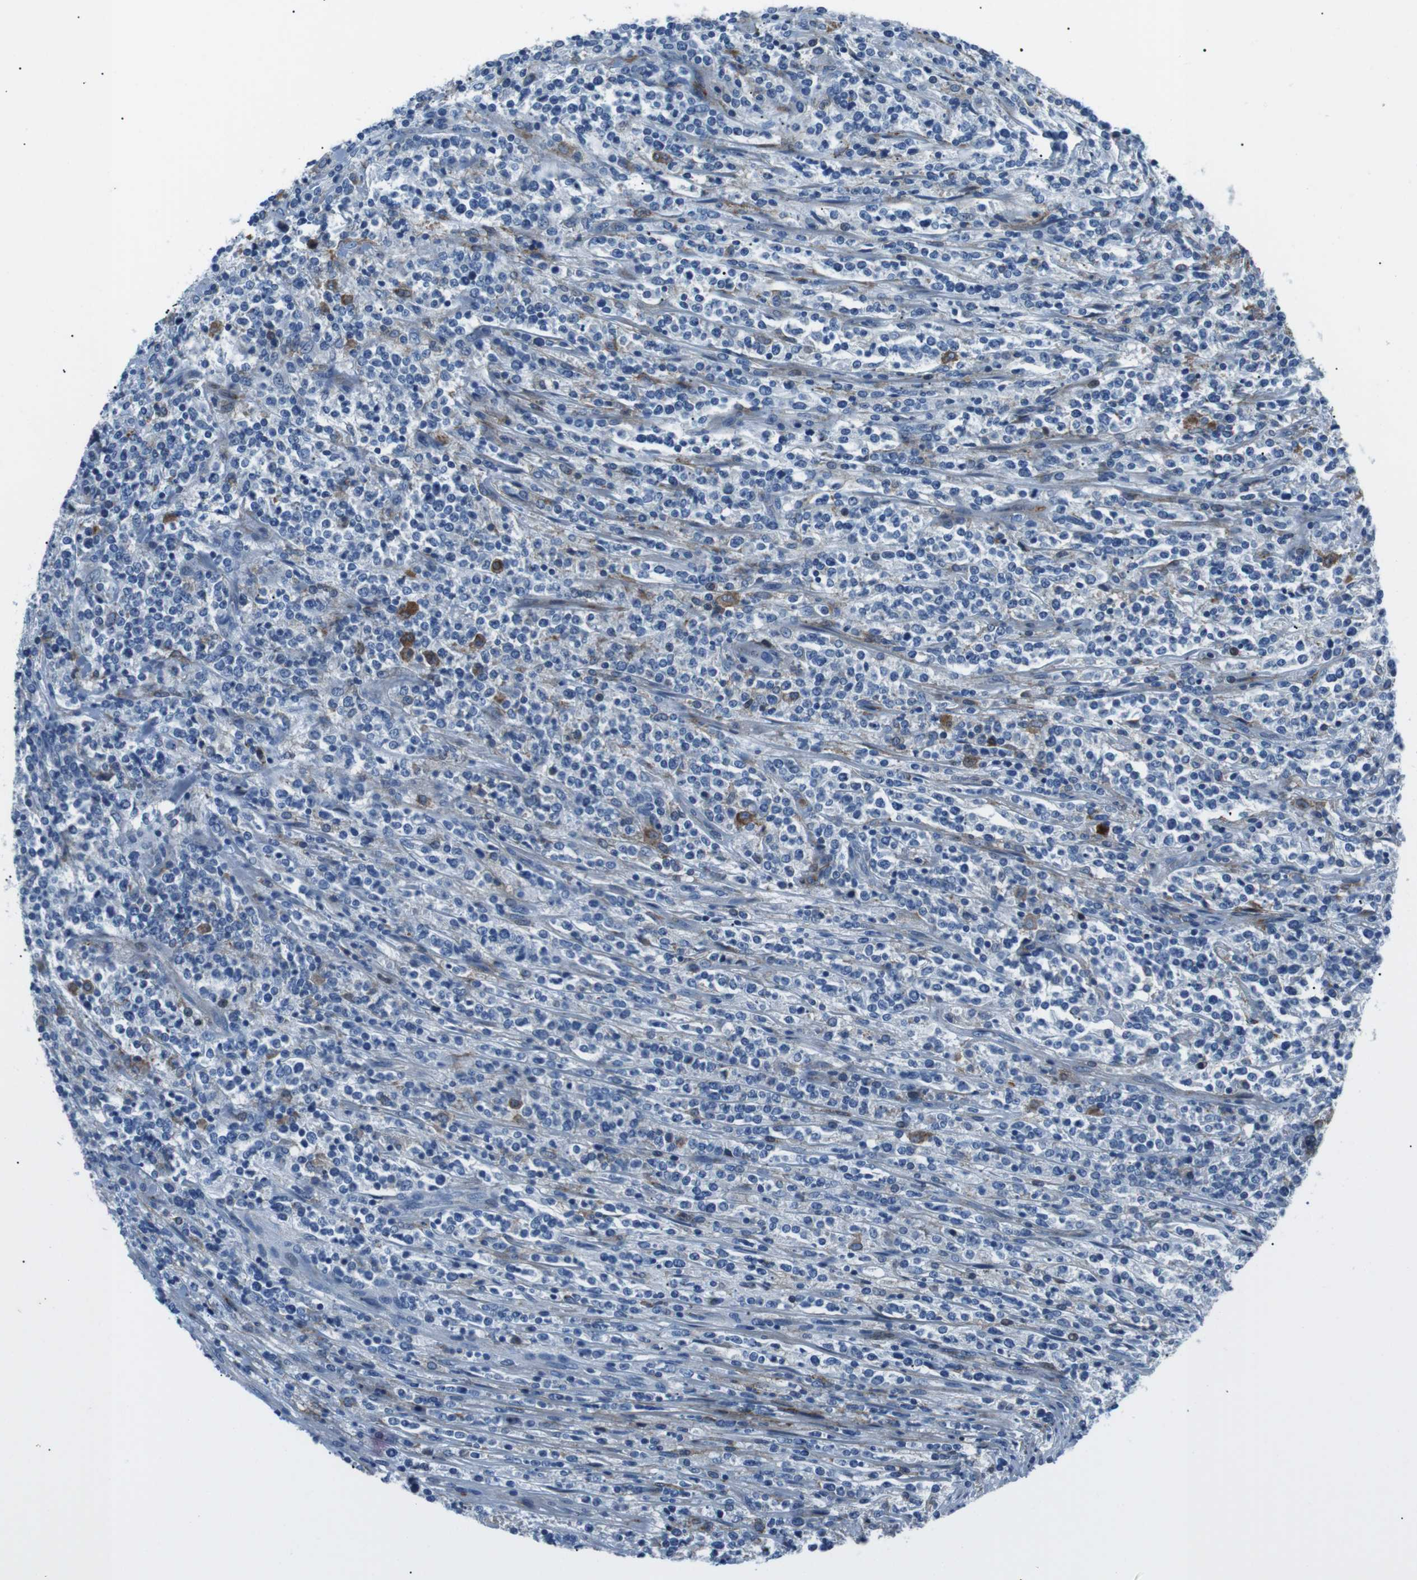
{"staining": {"intensity": "negative", "quantity": "none", "location": "none"}, "tissue": "lymphoma", "cell_type": "Tumor cells", "image_type": "cancer", "snomed": [{"axis": "morphology", "description": "Malignant lymphoma, non-Hodgkin's type, High grade"}, {"axis": "topography", "description": "Soft tissue"}], "caption": "High-grade malignant lymphoma, non-Hodgkin's type was stained to show a protein in brown. There is no significant staining in tumor cells. (DAB IHC, high magnification).", "gene": "CSF2RA", "patient": {"sex": "male", "age": 18}}